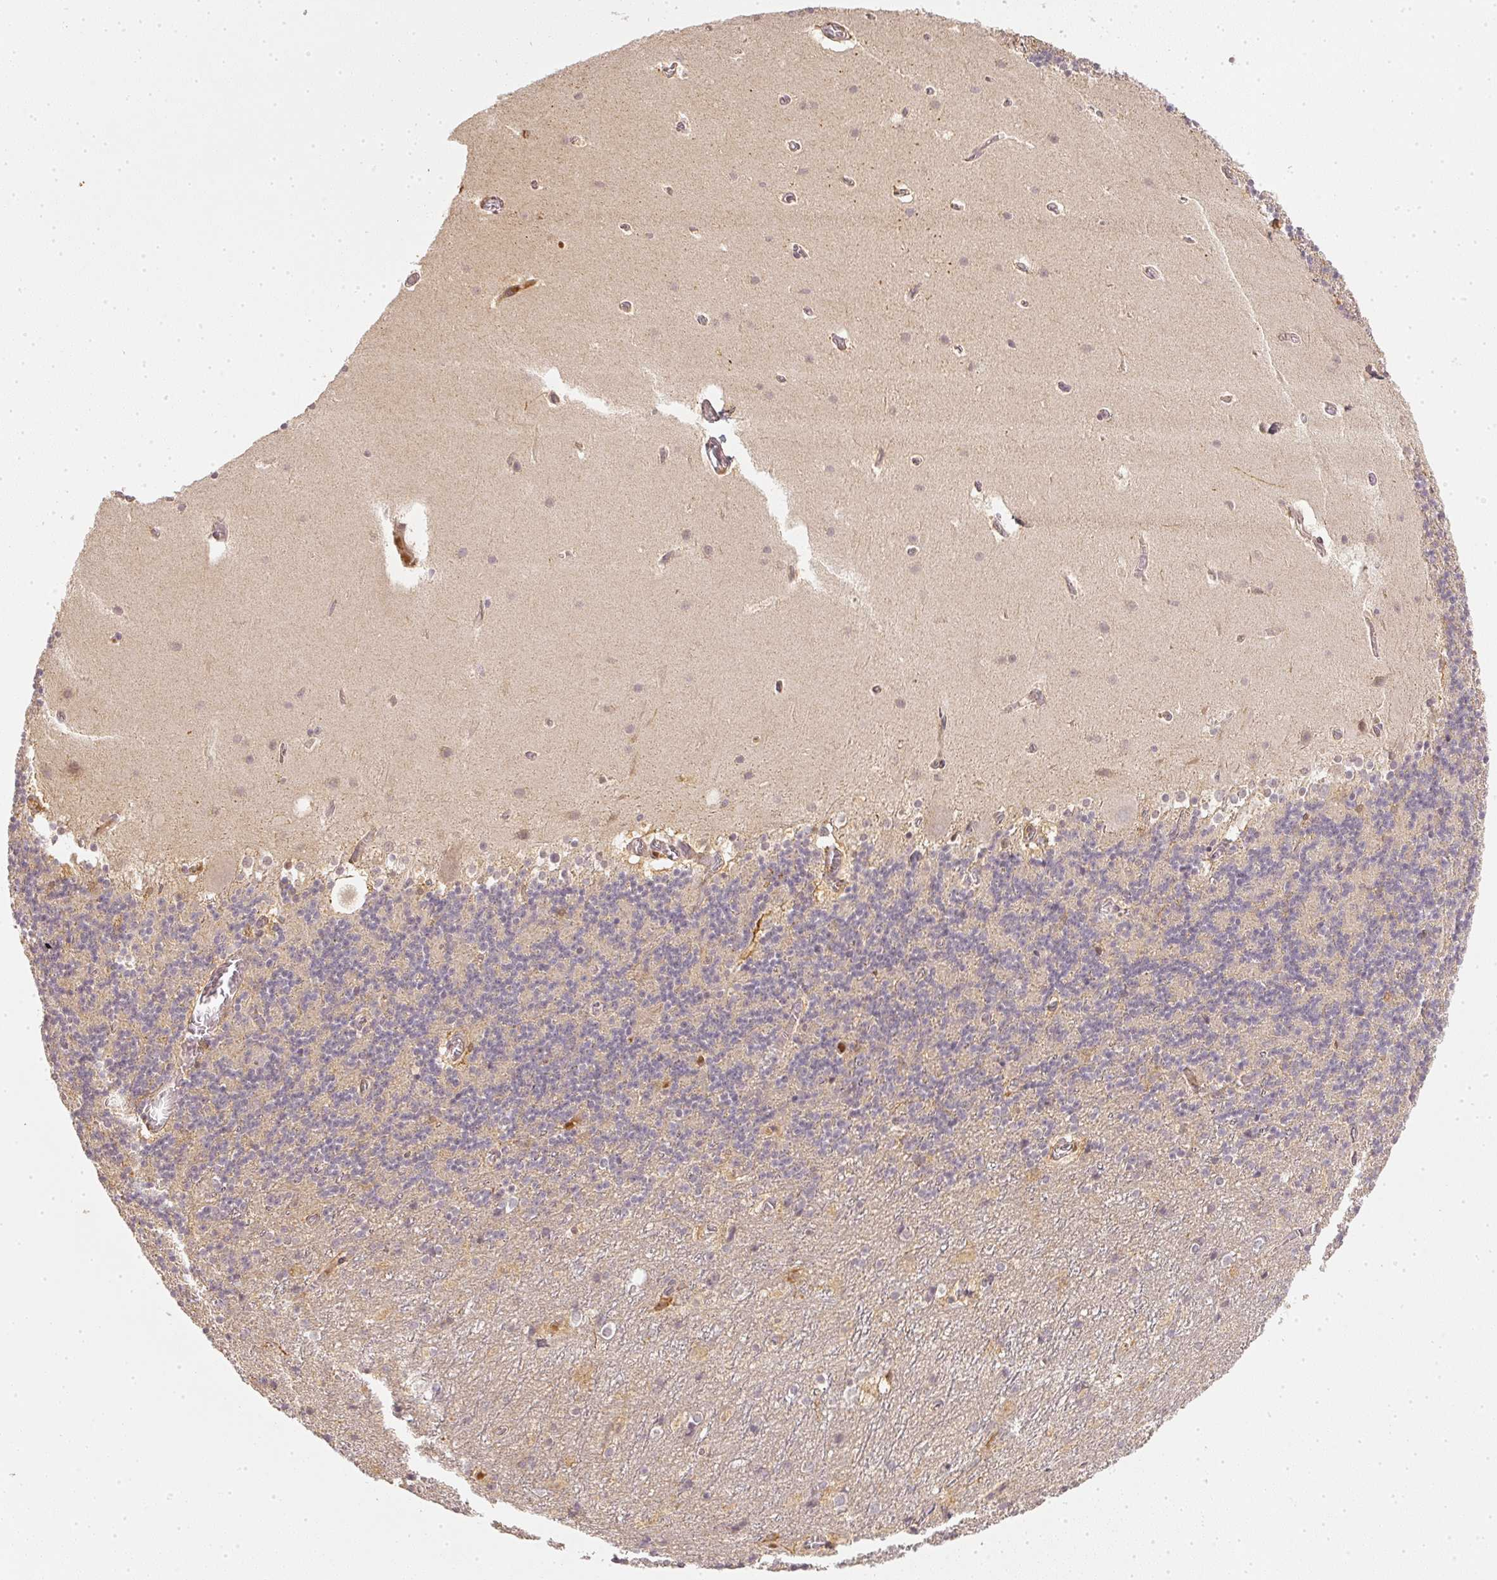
{"staining": {"intensity": "negative", "quantity": "none", "location": "none"}, "tissue": "cerebellum", "cell_type": "Cells in granular layer", "image_type": "normal", "snomed": [{"axis": "morphology", "description": "Normal tissue, NOS"}, {"axis": "topography", "description": "Cerebellum"}], "caption": "This is an immunohistochemistry micrograph of benign human cerebellum. There is no positivity in cells in granular layer.", "gene": "SERPINE1", "patient": {"sex": "male", "age": 70}}